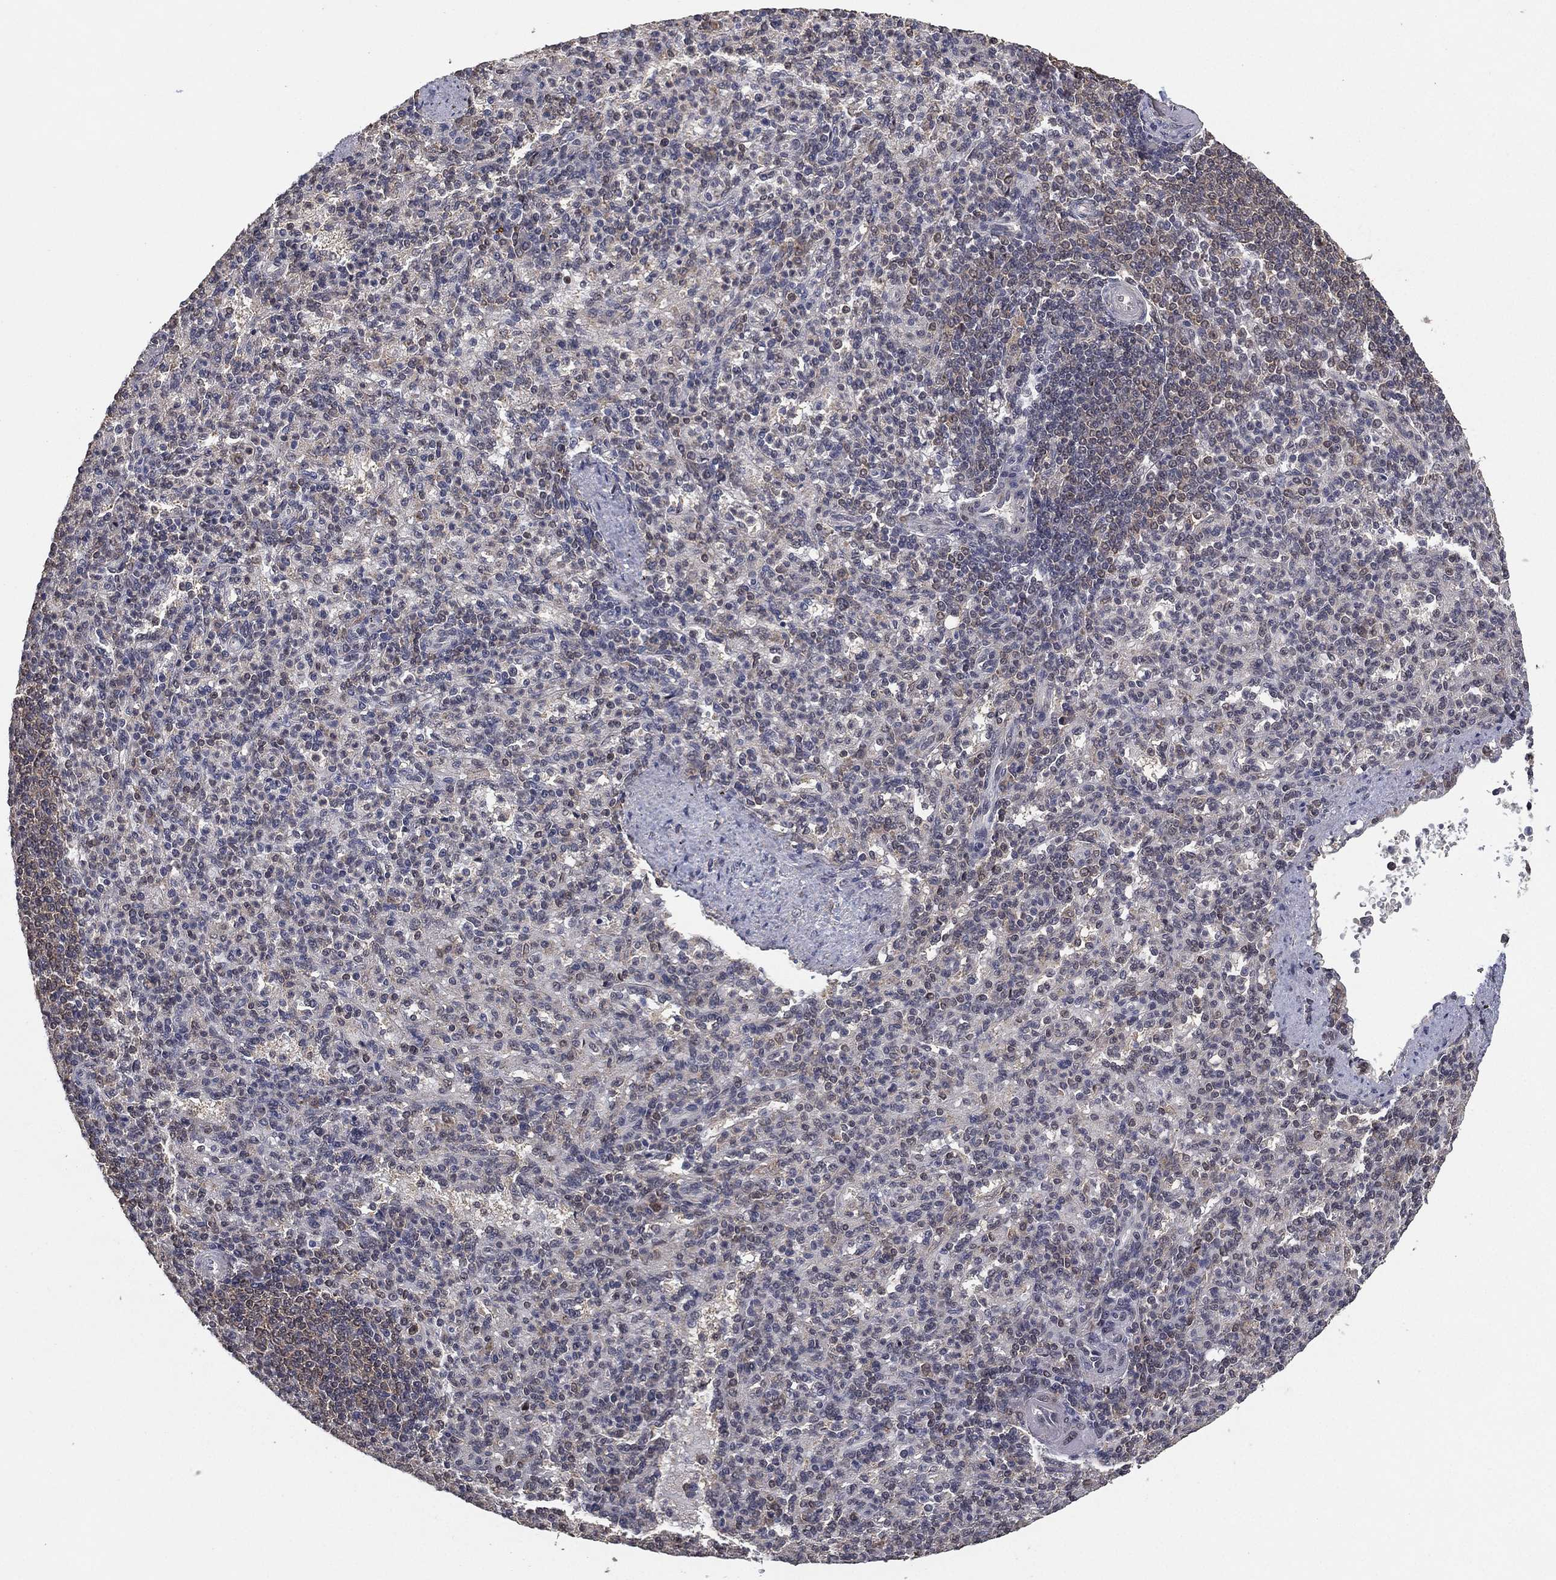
{"staining": {"intensity": "negative", "quantity": "none", "location": "none"}, "tissue": "spleen", "cell_type": "Cells in red pulp", "image_type": "normal", "snomed": [{"axis": "morphology", "description": "Normal tissue, NOS"}, {"axis": "topography", "description": "Spleen"}], "caption": "There is no significant positivity in cells in red pulp of spleen. (DAB immunohistochemistry (IHC), high magnification).", "gene": "NELFCD", "patient": {"sex": "female", "age": 74}}